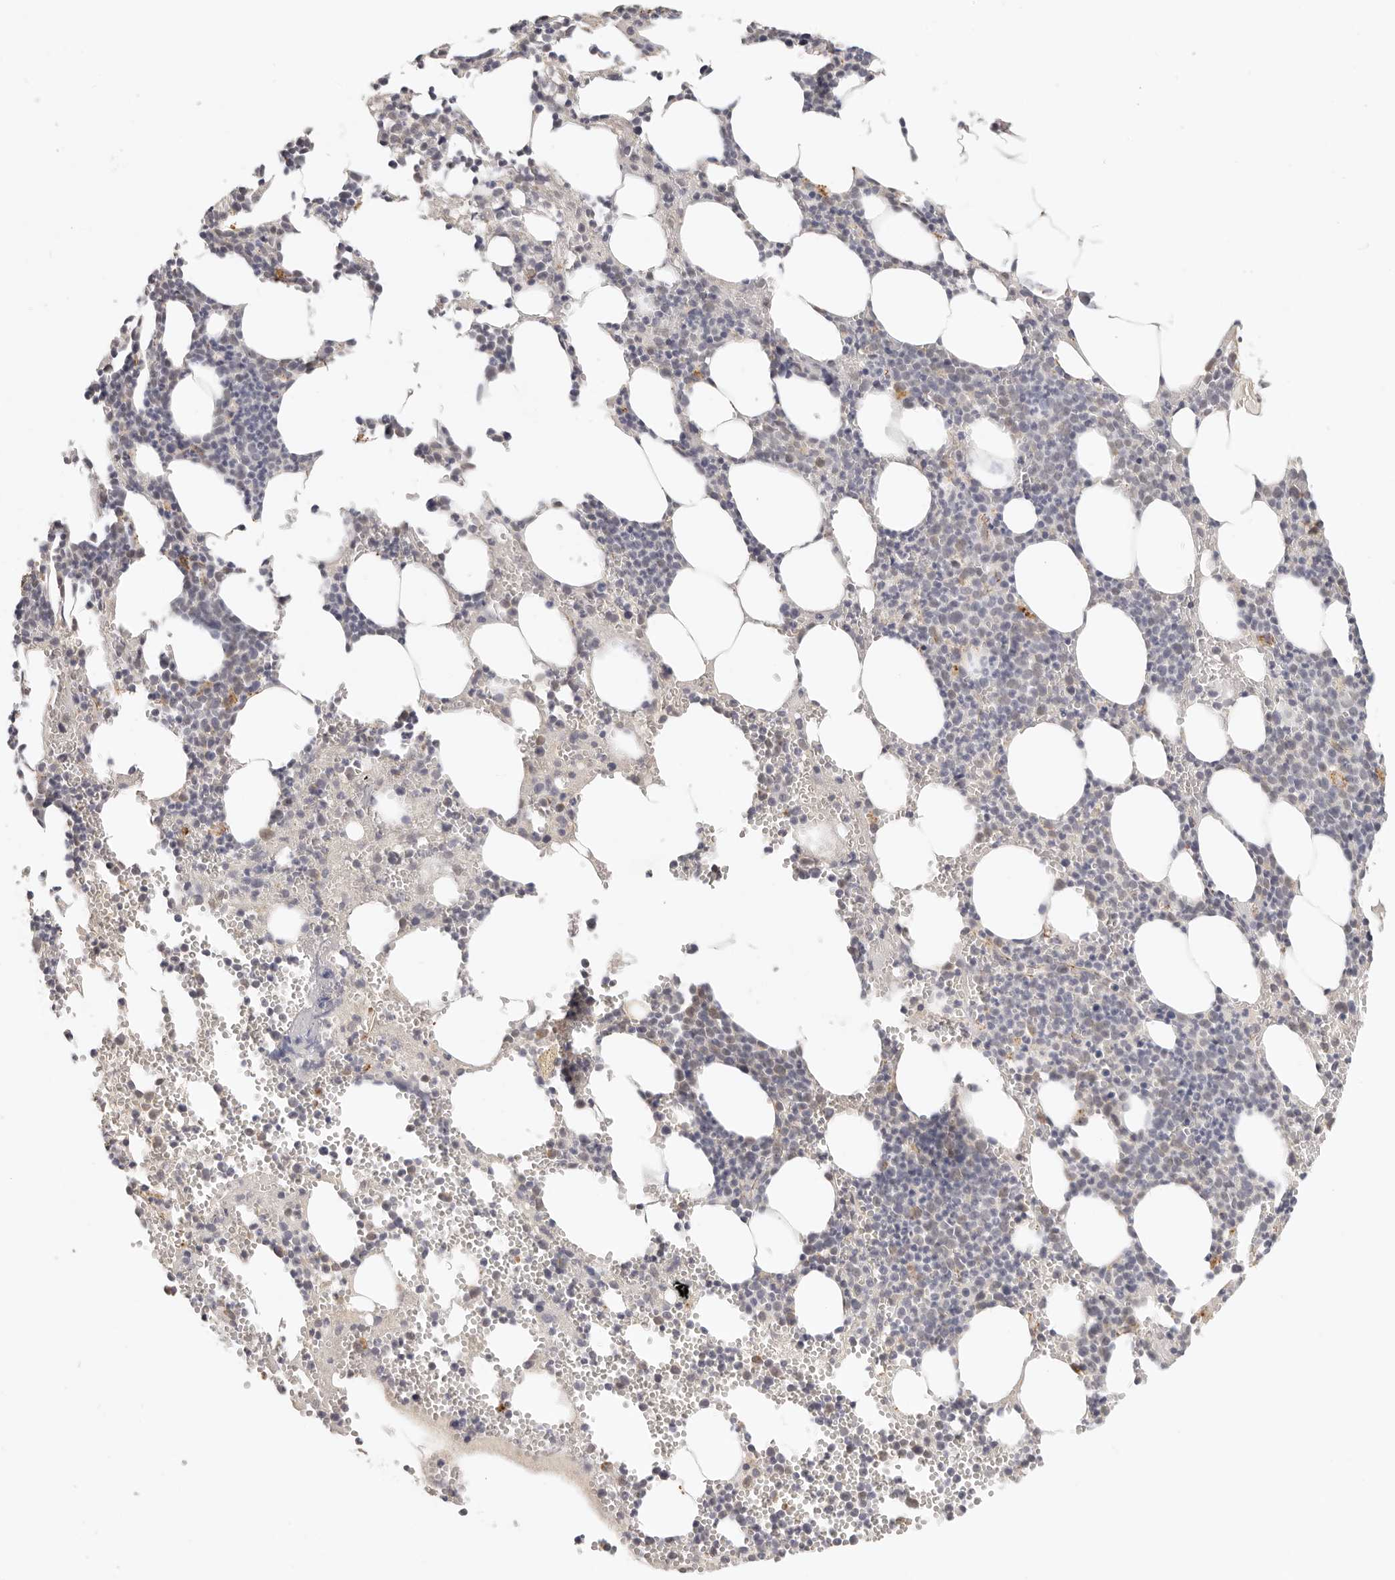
{"staining": {"intensity": "negative", "quantity": "none", "location": "none"}, "tissue": "bone marrow", "cell_type": "Hematopoietic cells", "image_type": "normal", "snomed": [{"axis": "morphology", "description": "Normal tissue, NOS"}, {"axis": "topography", "description": "Bone marrow"}], "caption": "DAB (3,3'-diaminobenzidine) immunohistochemical staining of normal human bone marrow demonstrates no significant staining in hematopoietic cells.", "gene": "ANXA9", "patient": {"sex": "female", "age": 67}}